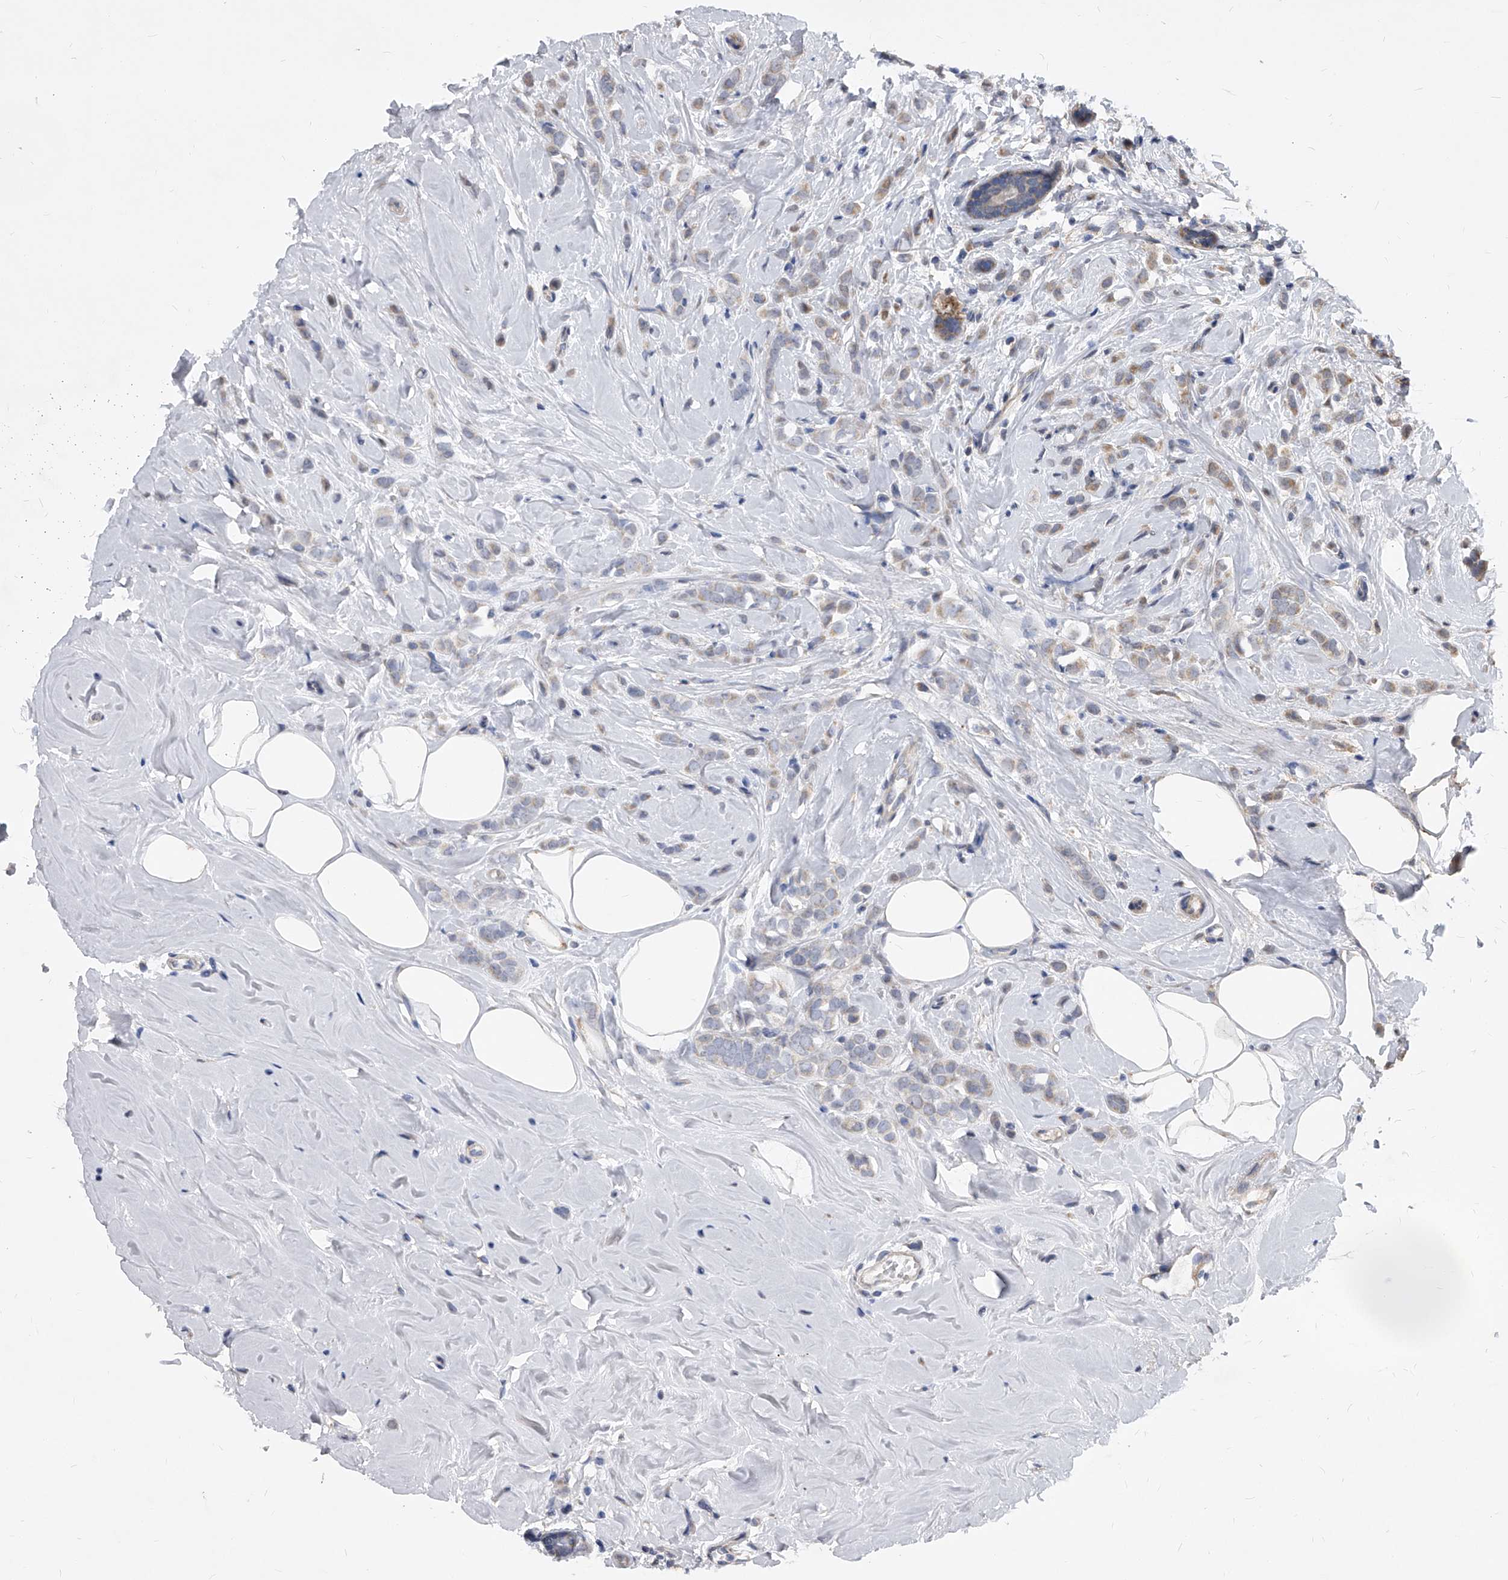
{"staining": {"intensity": "weak", "quantity": "25%-75%", "location": "cytoplasmic/membranous"}, "tissue": "breast cancer", "cell_type": "Tumor cells", "image_type": "cancer", "snomed": [{"axis": "morphology", "description": "Lobular carcinoma"}, {"axis": "topography", "description": "Breast"}], "caption": "Human breast cancer stained with a brown dye exhibits weak cytoplasmic/membranous positive staining in about 25%-75% of tumor cells.", "gene": "SOBP", "patient": {"sex": "female", "age": 47}}